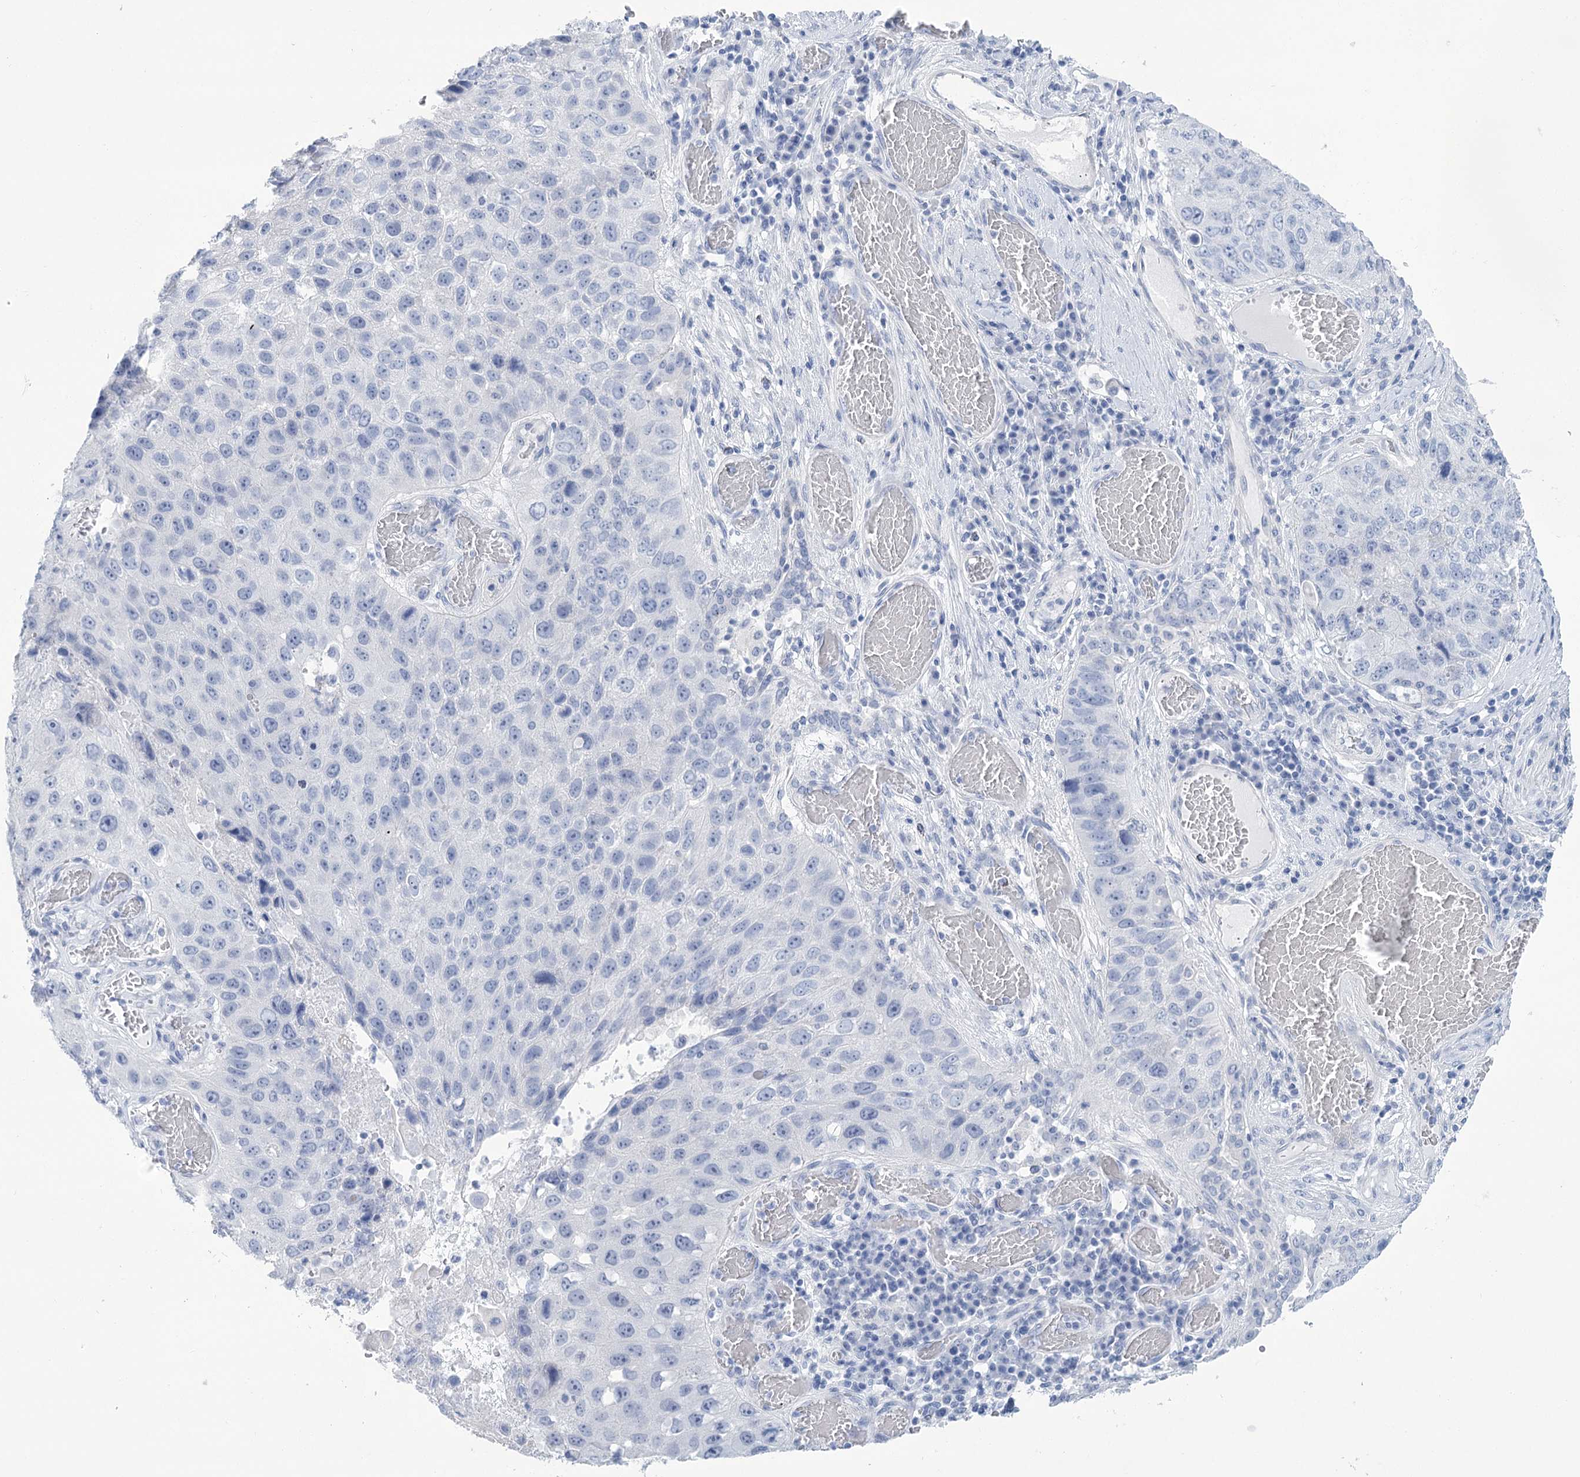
{"staining": {"intensity": "negative", "quantity": "none", "location": "none"}, "tissue": "lung cancer", "cell_type": "Tumor cells", "image_type": "cancer", "snomed": [{"axis": "morphology", "description": "Squamous cell carcinoma, NOS"}, {"axis": "topography", "description": "Lung"}], "caption": "Lung squamous cell carcinoma stained for a protein using immunohistochemistry shows no staining tumor cells.", "gene": "PBLD", "patient": {"sex": "male", "age": 61}}